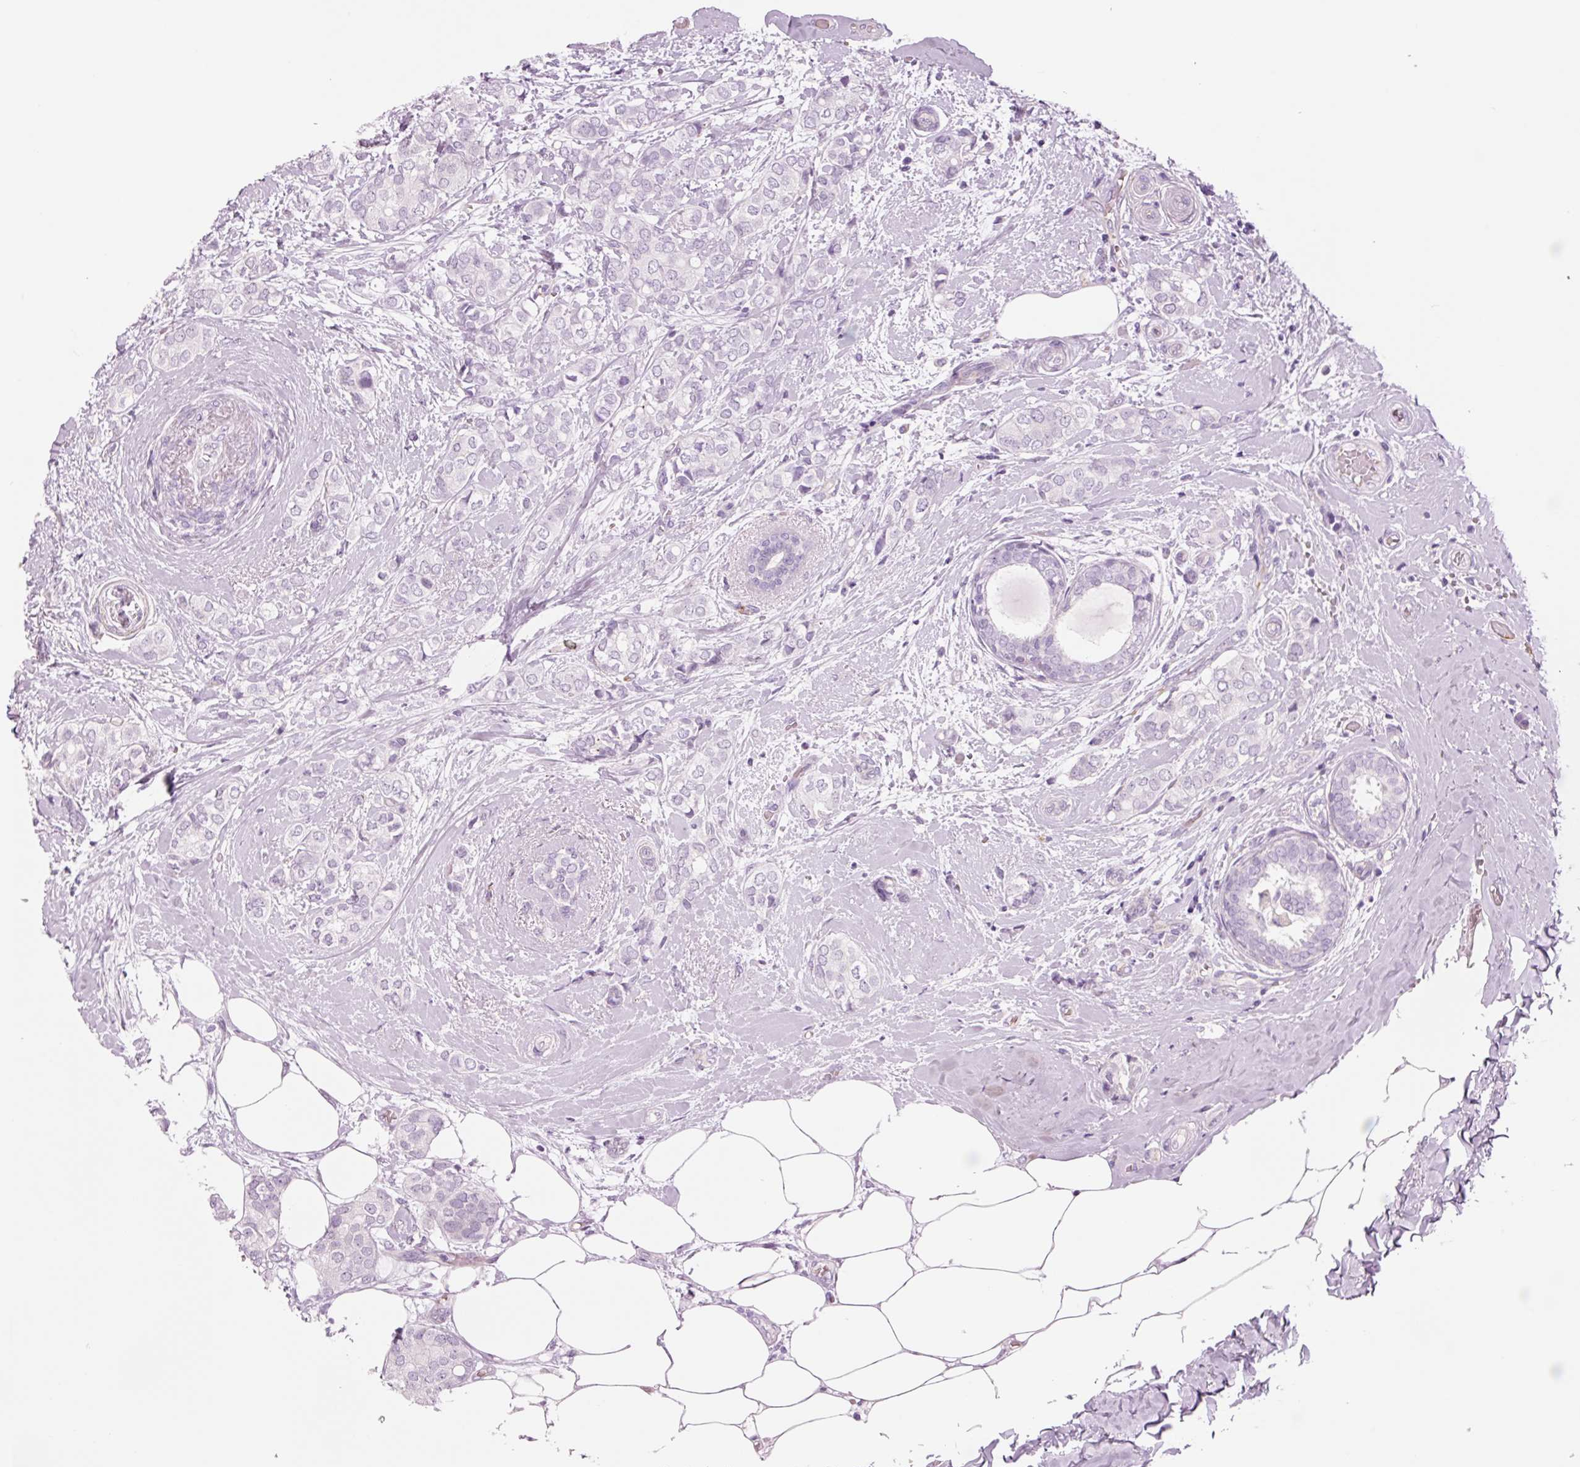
{"staining": {"intensity": "negative", "quantity": "none", "location": "none"}, "tissue": "breast cancer", "cell_type": "Tumor cells", "image_type": "cancer", "snomed": [{"axis": "morphology", "description": "Duct carcinoma"}, {"axis": "topography", "description": "Breast"}], "caption": "High power microscopy image of an immunohistochemistry (IHC) image of breast cancer (invasive ductal carcinoma), revealing no significant expression in tumor cells.", "gene": "HSPA4L", "patient": {"sex": "female", "age": 73}}